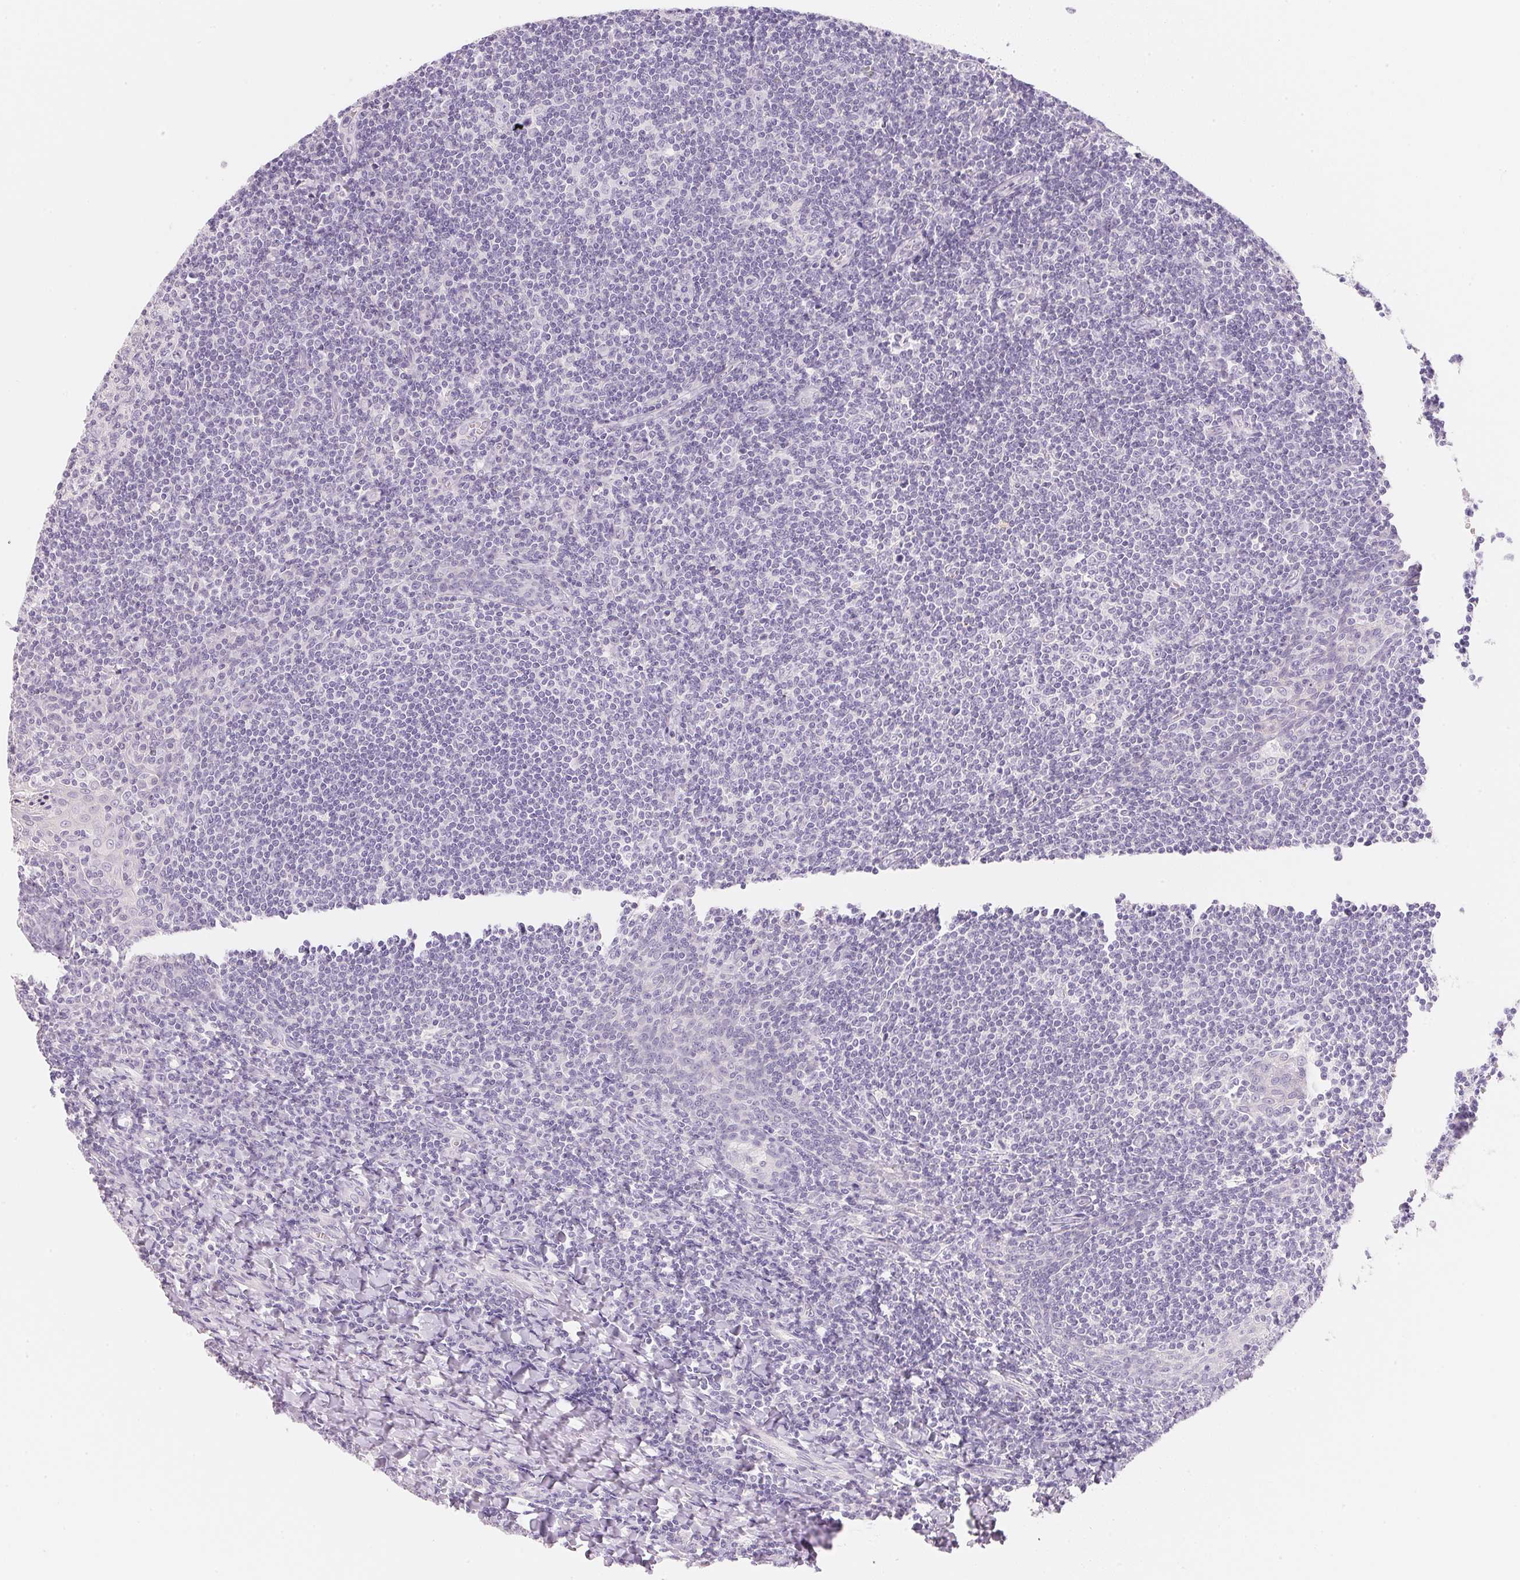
{"staining": {"intensity": "negative", "quantity": "none", "location": "none"}, "tissue": "tonsil", "cell_type": "Germinal center cells", "image_type": "normal", "snomed": [{"axis": "morphology", "description": "Normal tissue, NOS"}, {"axis": "morphology", "description": "Inflammation, NOS"}, {"axis": "topography", "description": "Tonsil"}], "caption": "High power microscopy micrograph of an immunohistochemistry (IHC) image of benign tonsil, revealing no significant positivity in germinal center cells.", "gene": "ACP3", "patient": {"sex": "female", "age": 31}}